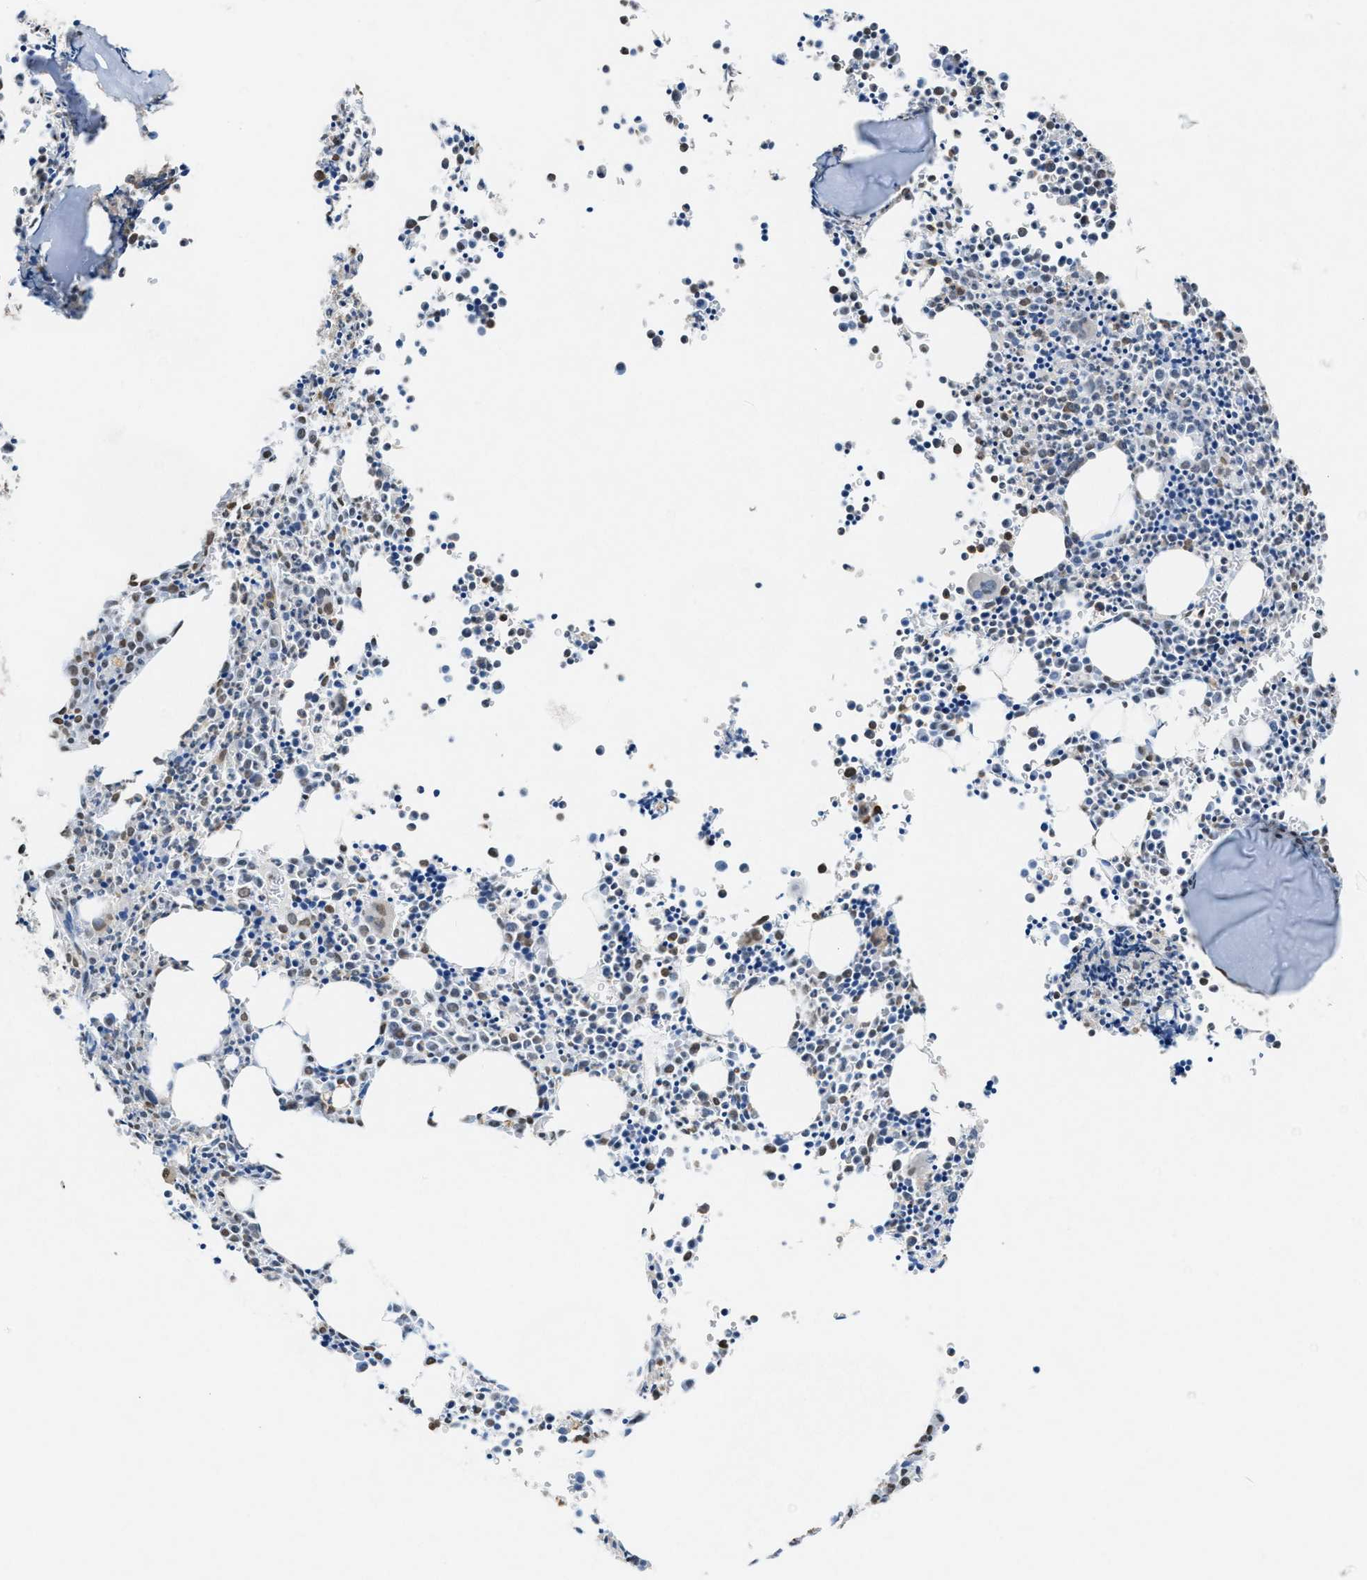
{"staining": {"intensity": "strong", "quantity": "25%-75%", "location": "nuclear"}, "tissue": "bone marrow", "cell_type": "Hematopoietic cells", "image_type": "normal", "snomed": [{"axis": "morphology", "description": "Normal tissue, NOS"}, {"axis": "morphology", "description": "Inflammation, NOS"}, {"axis": "topography", "description": "Bone marrow"}], "caption": "Bone marrow stained with DAB (3,3'-diaminobenzidine) IHC reveals high levels of strong nuclear expression in approximately 25%-75% of hematopoietic cells.", "gene": "NUP88", "patient": {"sex": "male", "age": 31}}